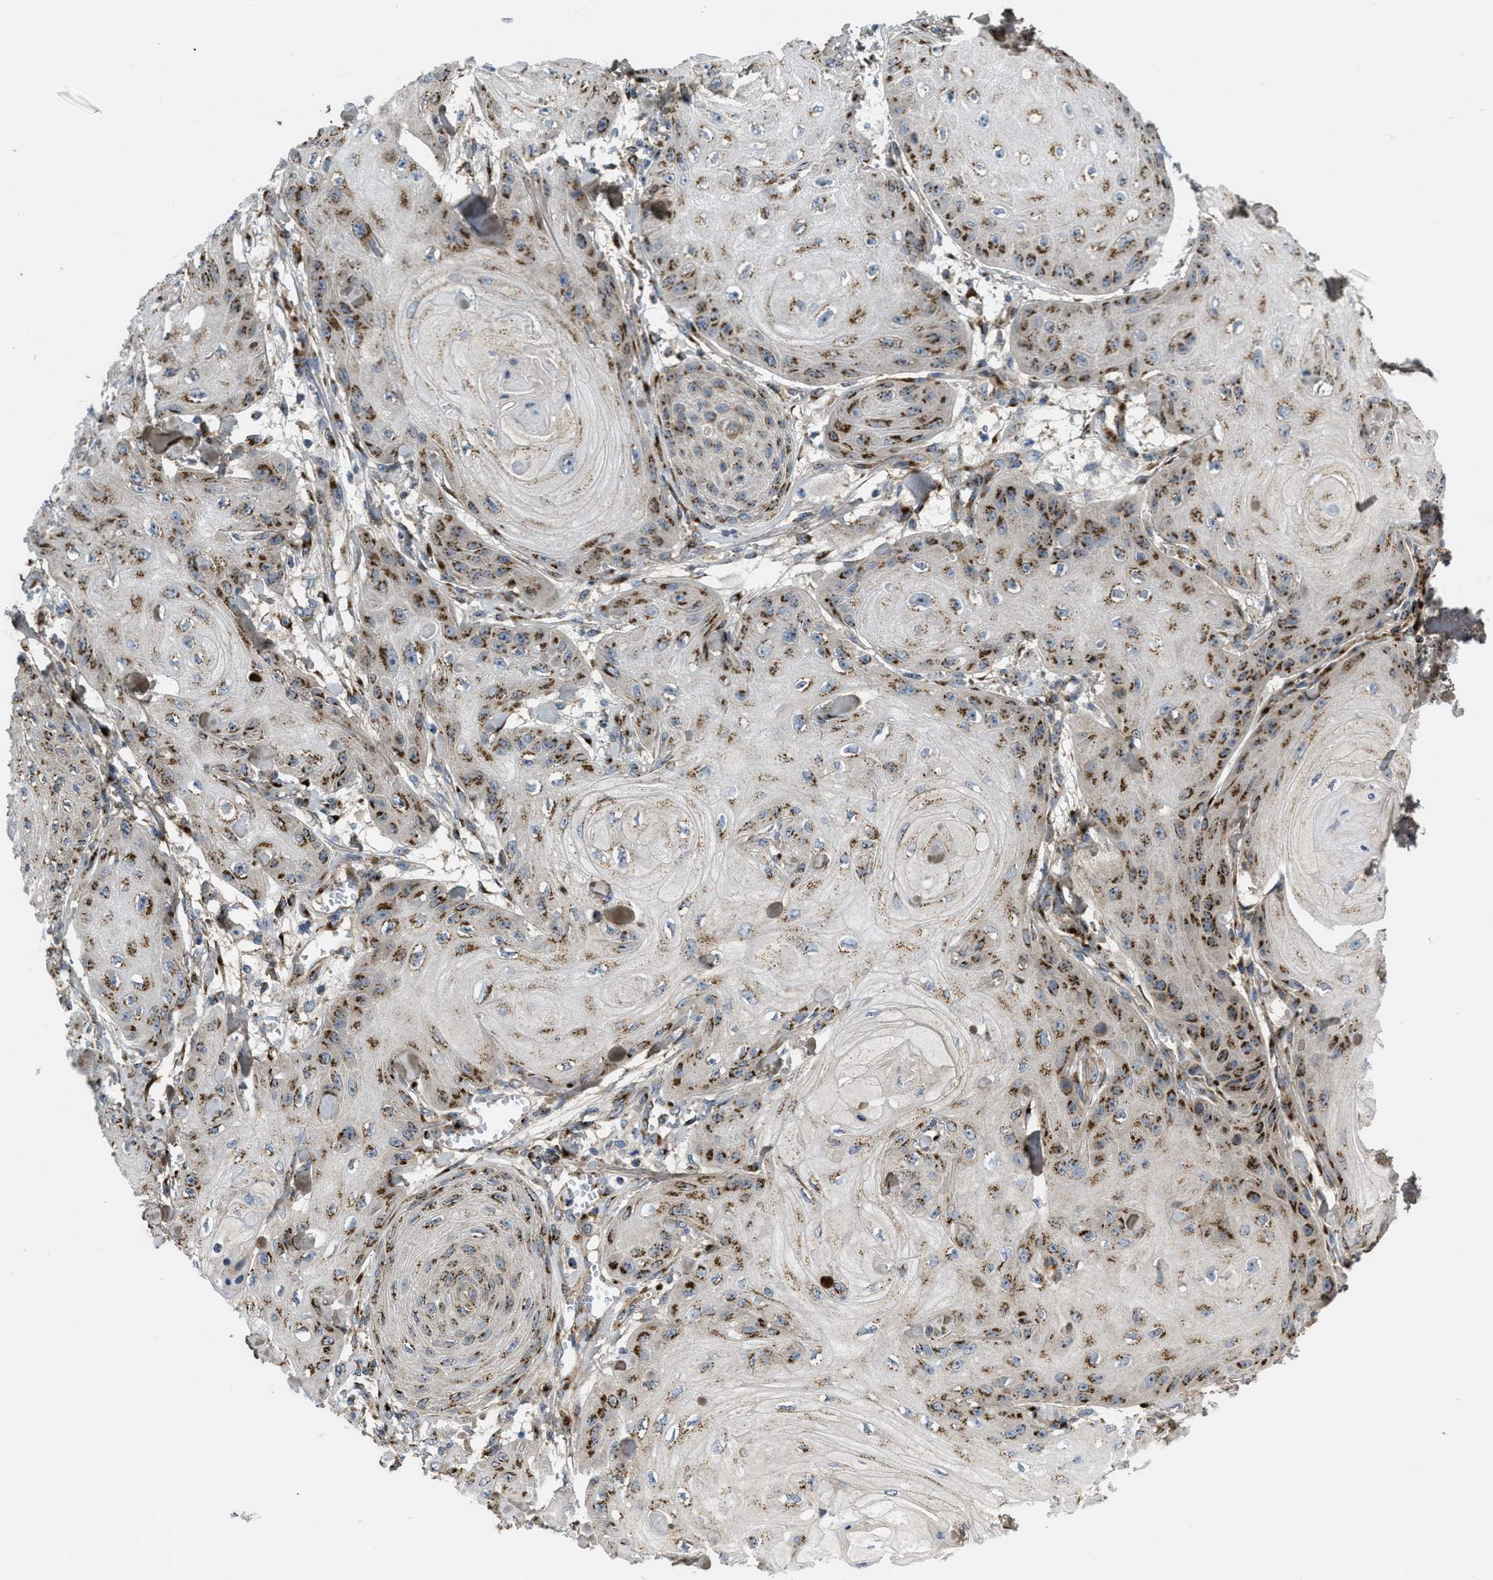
{"staining": {"intensity": "moderate", "quantity": ">75%", "location": "cytoplasmic/membranous"}, "tissue": "skin cancer", "cell_type": "Tumor cells", "image_type": "cancer", "snomed": [{"axis": "morphology", "description": "Squamous cell carcinoma, NOS"}, {"axis": "topography", "description": "Skin"}], "caption": "A high-resolution photomicrograph shows immunohistochemistry staining of skin squamous cell carcinoma, which displays moderate cytoplasmic/membranous positivity in about >75% of tumor cells. Nuclei are stained in blue.", "gene": "ZNF70", "patient": {"sex": "male", "age": 74}}